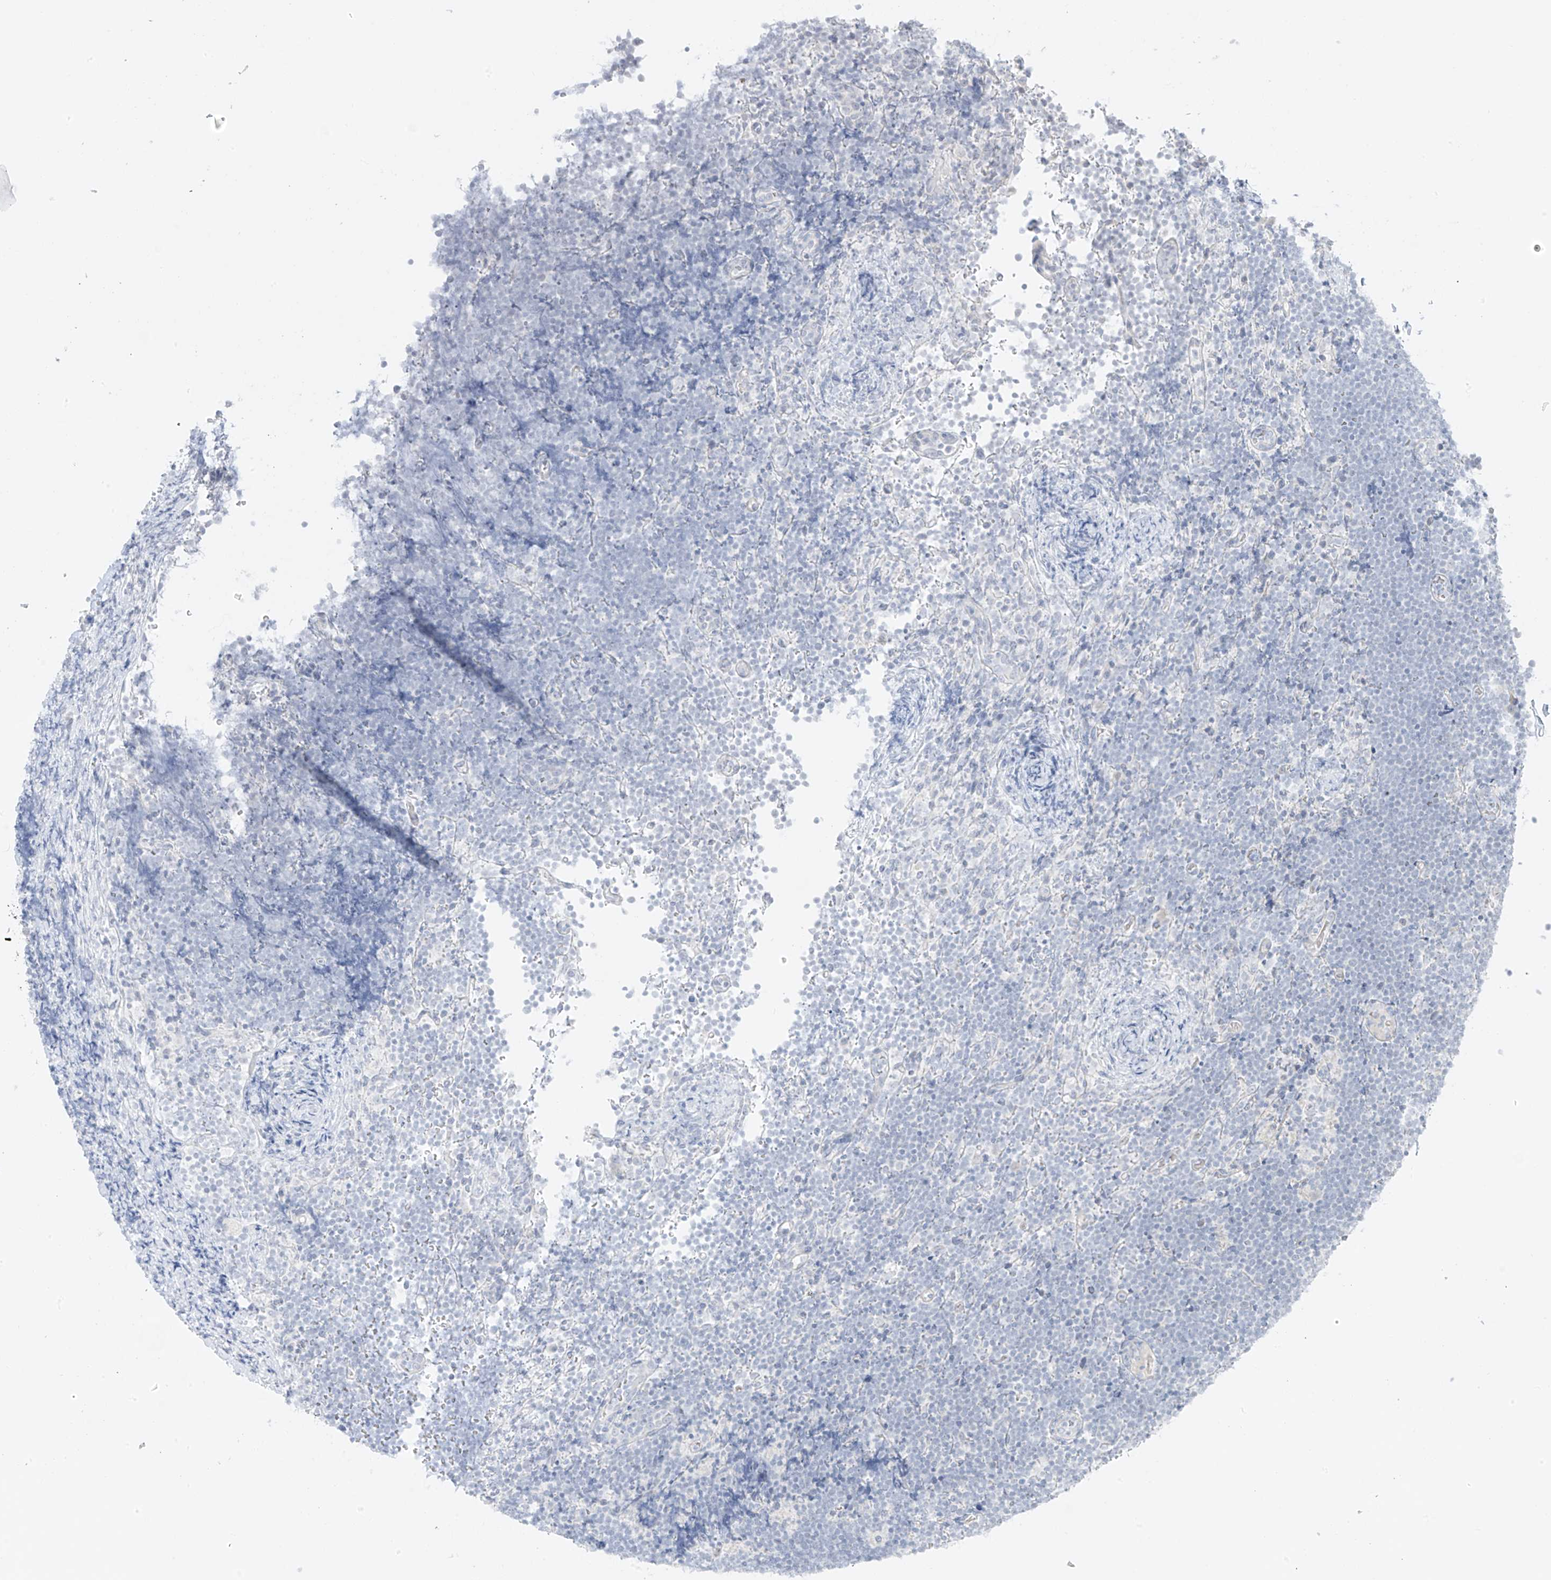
{"staining": {"intensity": "negative", "quantity": "none", "location": "none"}, "tissue": "lymphoma", "cell_type": "Tumor cells", "image_type": "cancer", "snomed": [{"axis": "morphology", "description": "Malignant lymphoma, non-Hodgkin's type, High grade"}, {"axis": "topography", "description": "Lymph node"}], "caption": "The image demonstrates no significant staining in tumor cells of malignant lymphoma, non-Hodgkin's type (high-grade).", "gene": "DCDC2", "patient": {"sex": "male", "age": 13}}